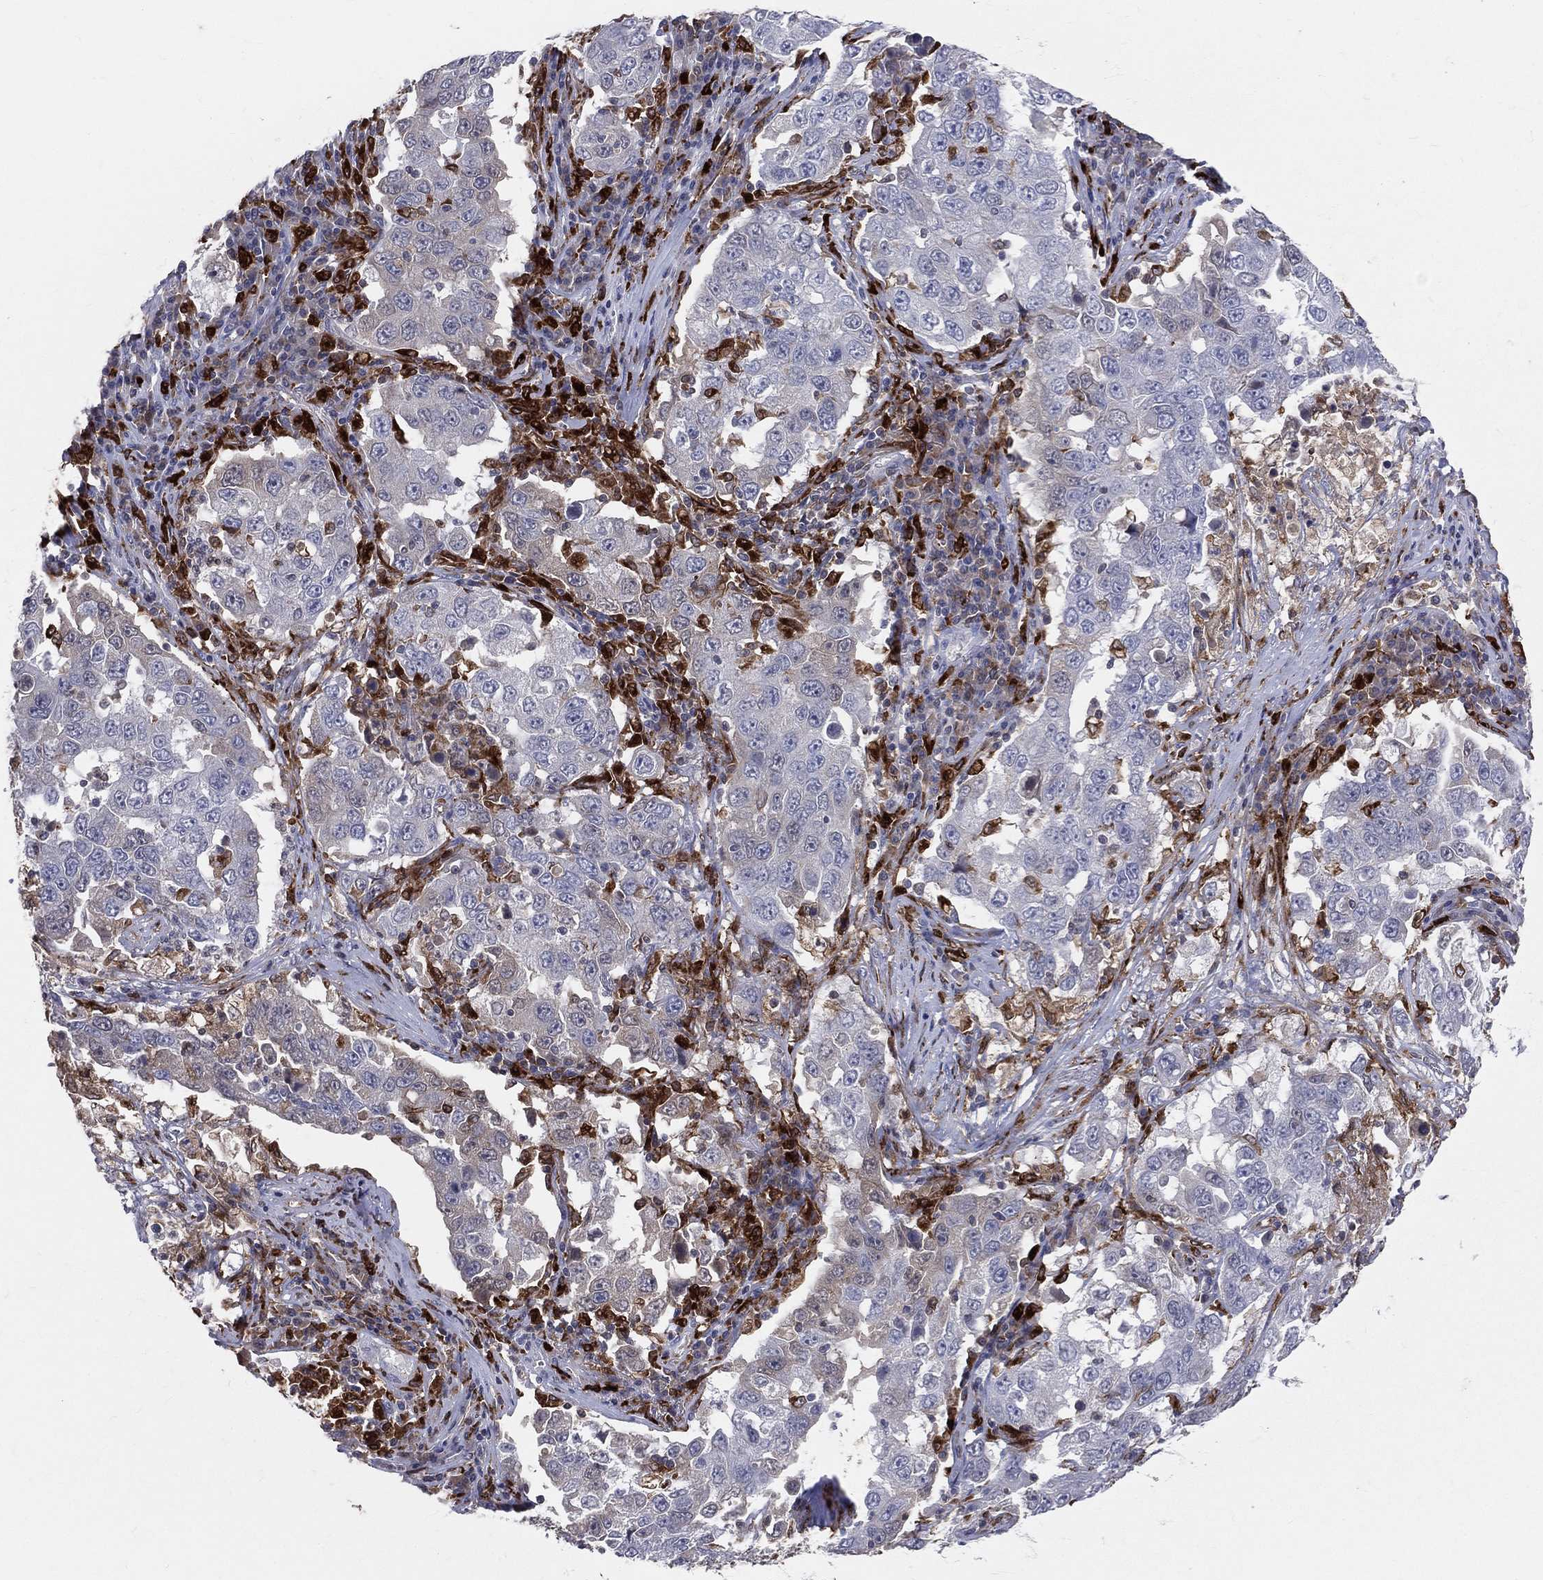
{"staining": {"intensity": "negative", "quantity": "none", "location": "none"}, "tissue": "lung cancer", "cell_type": "Tumor cells", "image_type": "cancer", "snomed": [{"axis": "morphology", "description": "Adenocarcinoma, NOS"}, {"axis": "topography", "description": "Lung"}], "caption": "An immunohistochemistry (IHC) photomicrograph of lung cancer (adenocarcinoma) is shown. There is no staining in tumor cells of lung cancer (adenocarcinoma).", "gene": "CD74", "patient": {"sex": "male", "age": 73}}